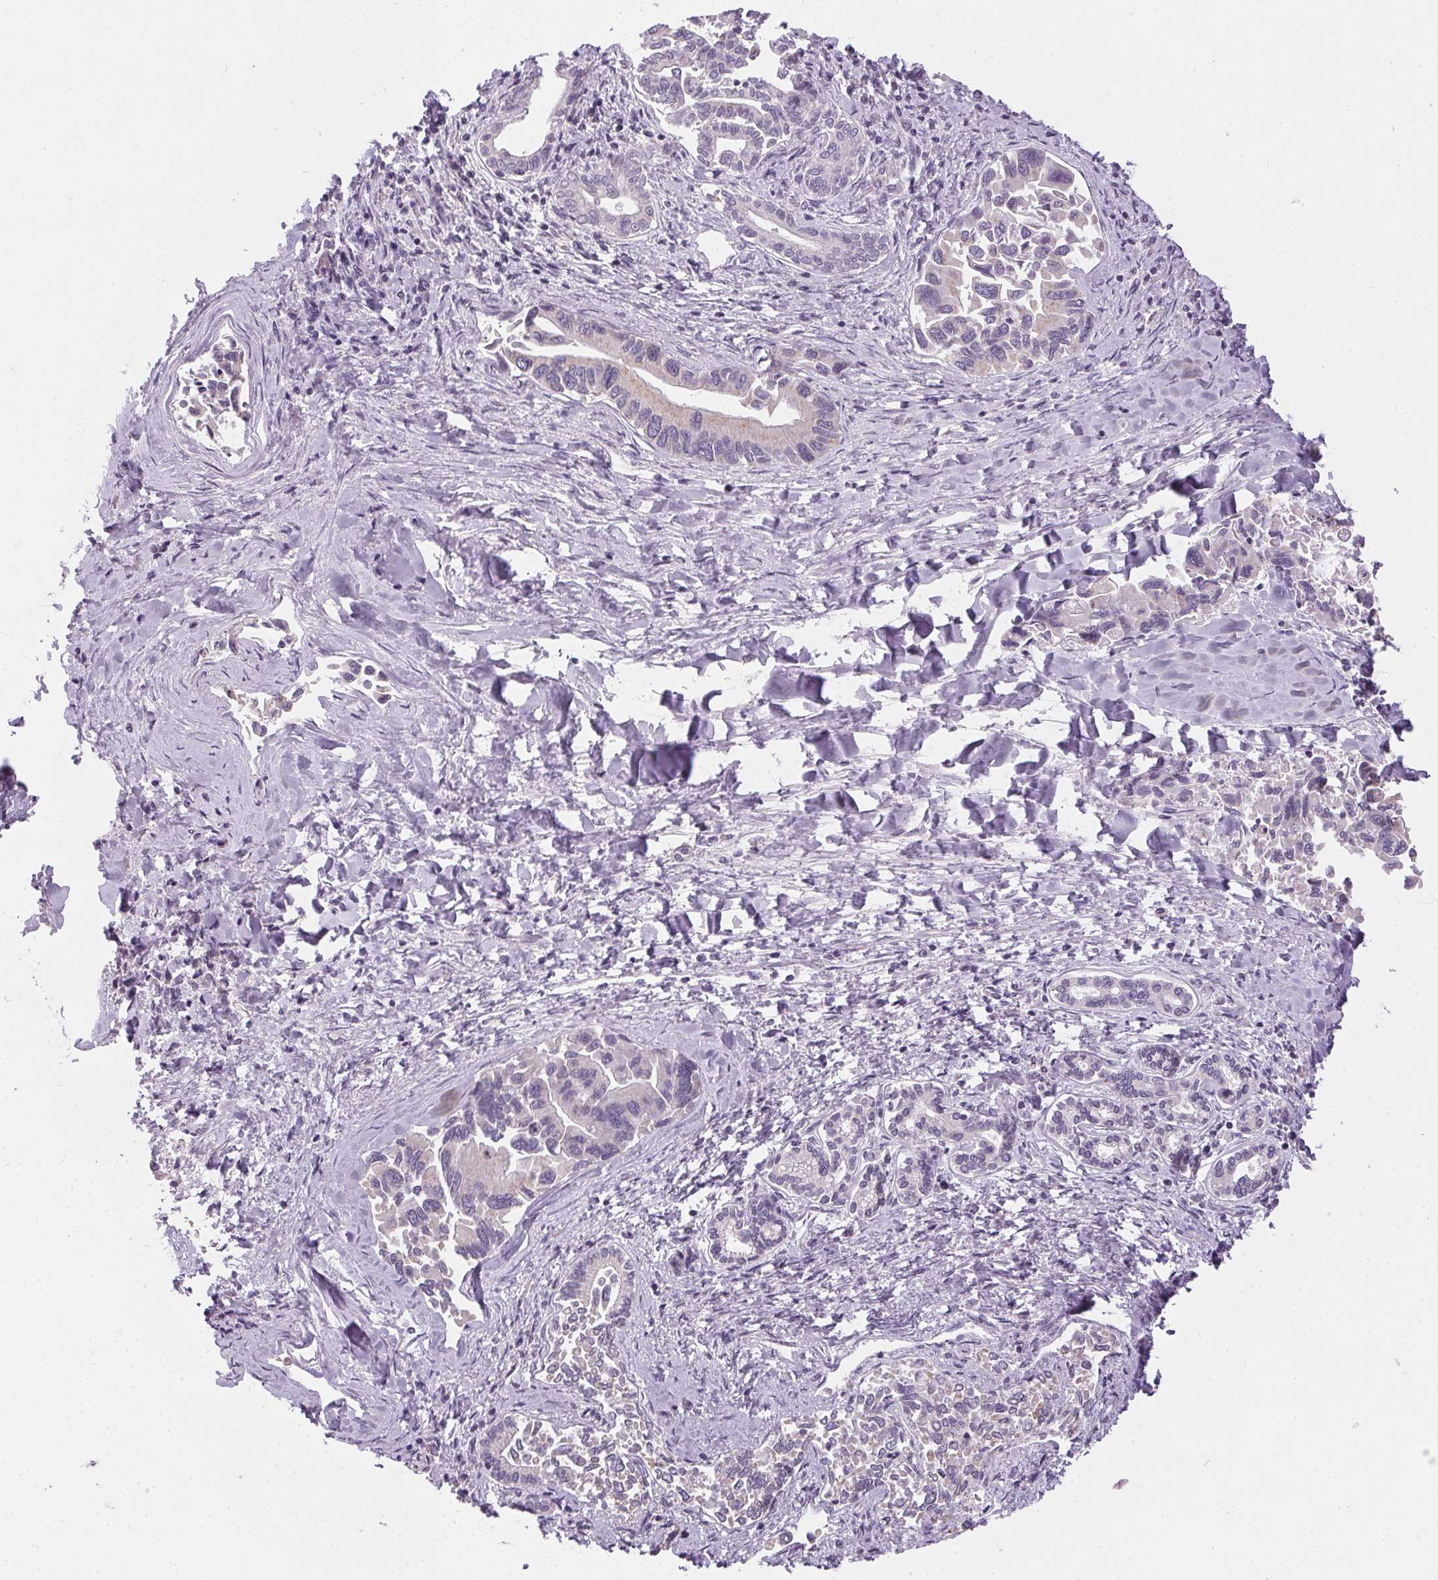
{"staining": {"intensity": "negative", "quantity": "none", "location": "none"}, "tissue": "liver cancer", "cell_type": "Tumor cells", "image_type": "cancer", "snomed": [{"axis": "morphology", "description": "Cholangiocarcinoma"}, {"axis": "topography", "description": "Liver"}], "caption": "Tumor cells show no significant protein staining in cholangiocarcinoma (liver).", "gene": "SPACA9", "patient": {"sex": "male", "age": 66}}